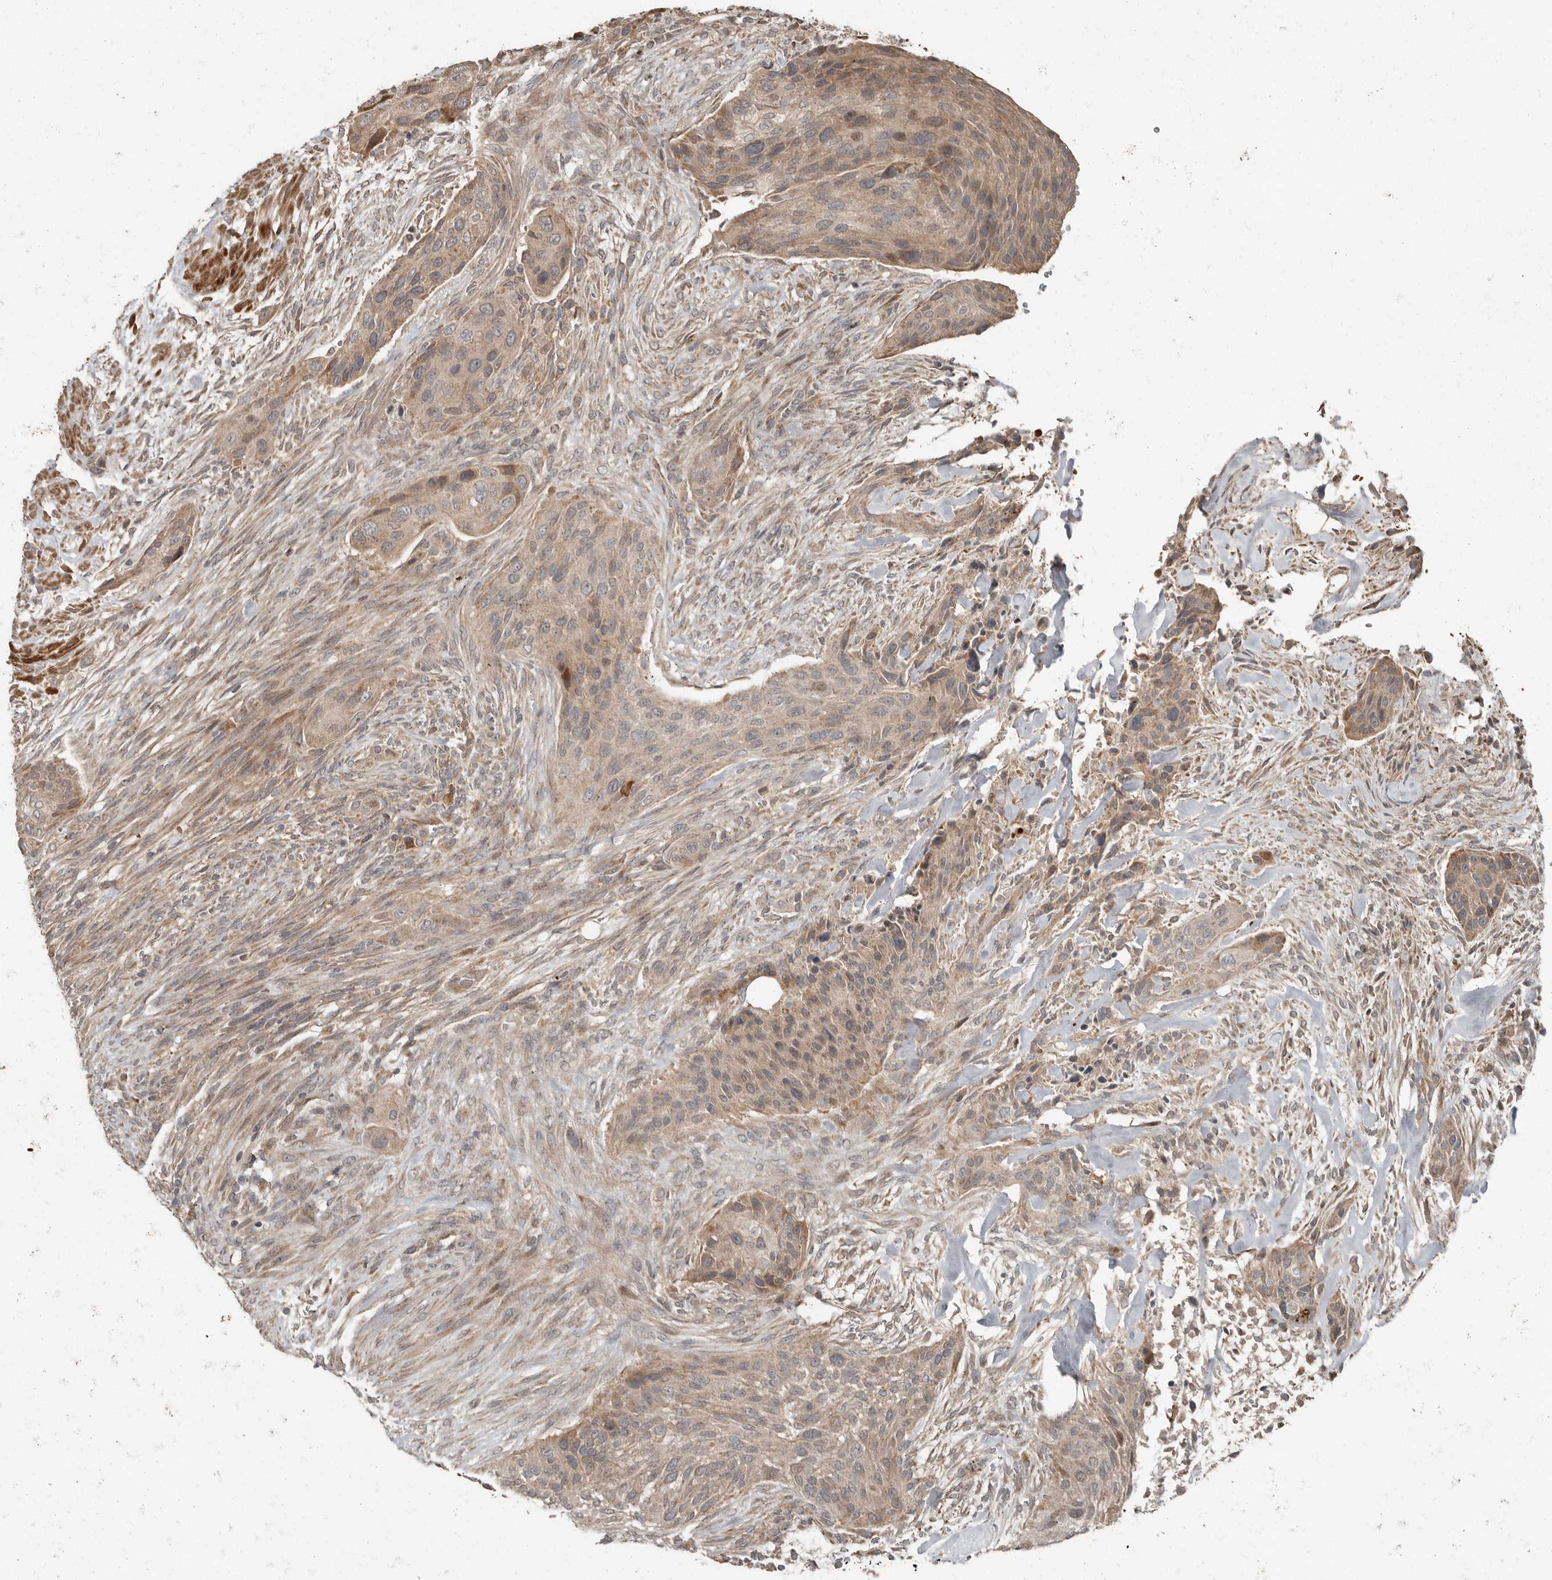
{"staining": {"intensity": "weak", "quantity": ">75%", "location": "cytoplasmic/membranous"}, "tissue": "urothelial cancer", "cell_type": "Tumor cells", "image_type": "cancer", "snomed": [{"axis": "morphology", "description": "Urothelial carcinoma, High grade"}, {"axis": "topography", "description": "Urinary bladder"}], "caption": "Protein staining displays weak cytoplasmic/membranous expression in approximately >75% of tumor cells in urothelial carcinoma (high-grade).", "gene": "SLC6A7", "patient": {"sex": "male", "age": 35}}